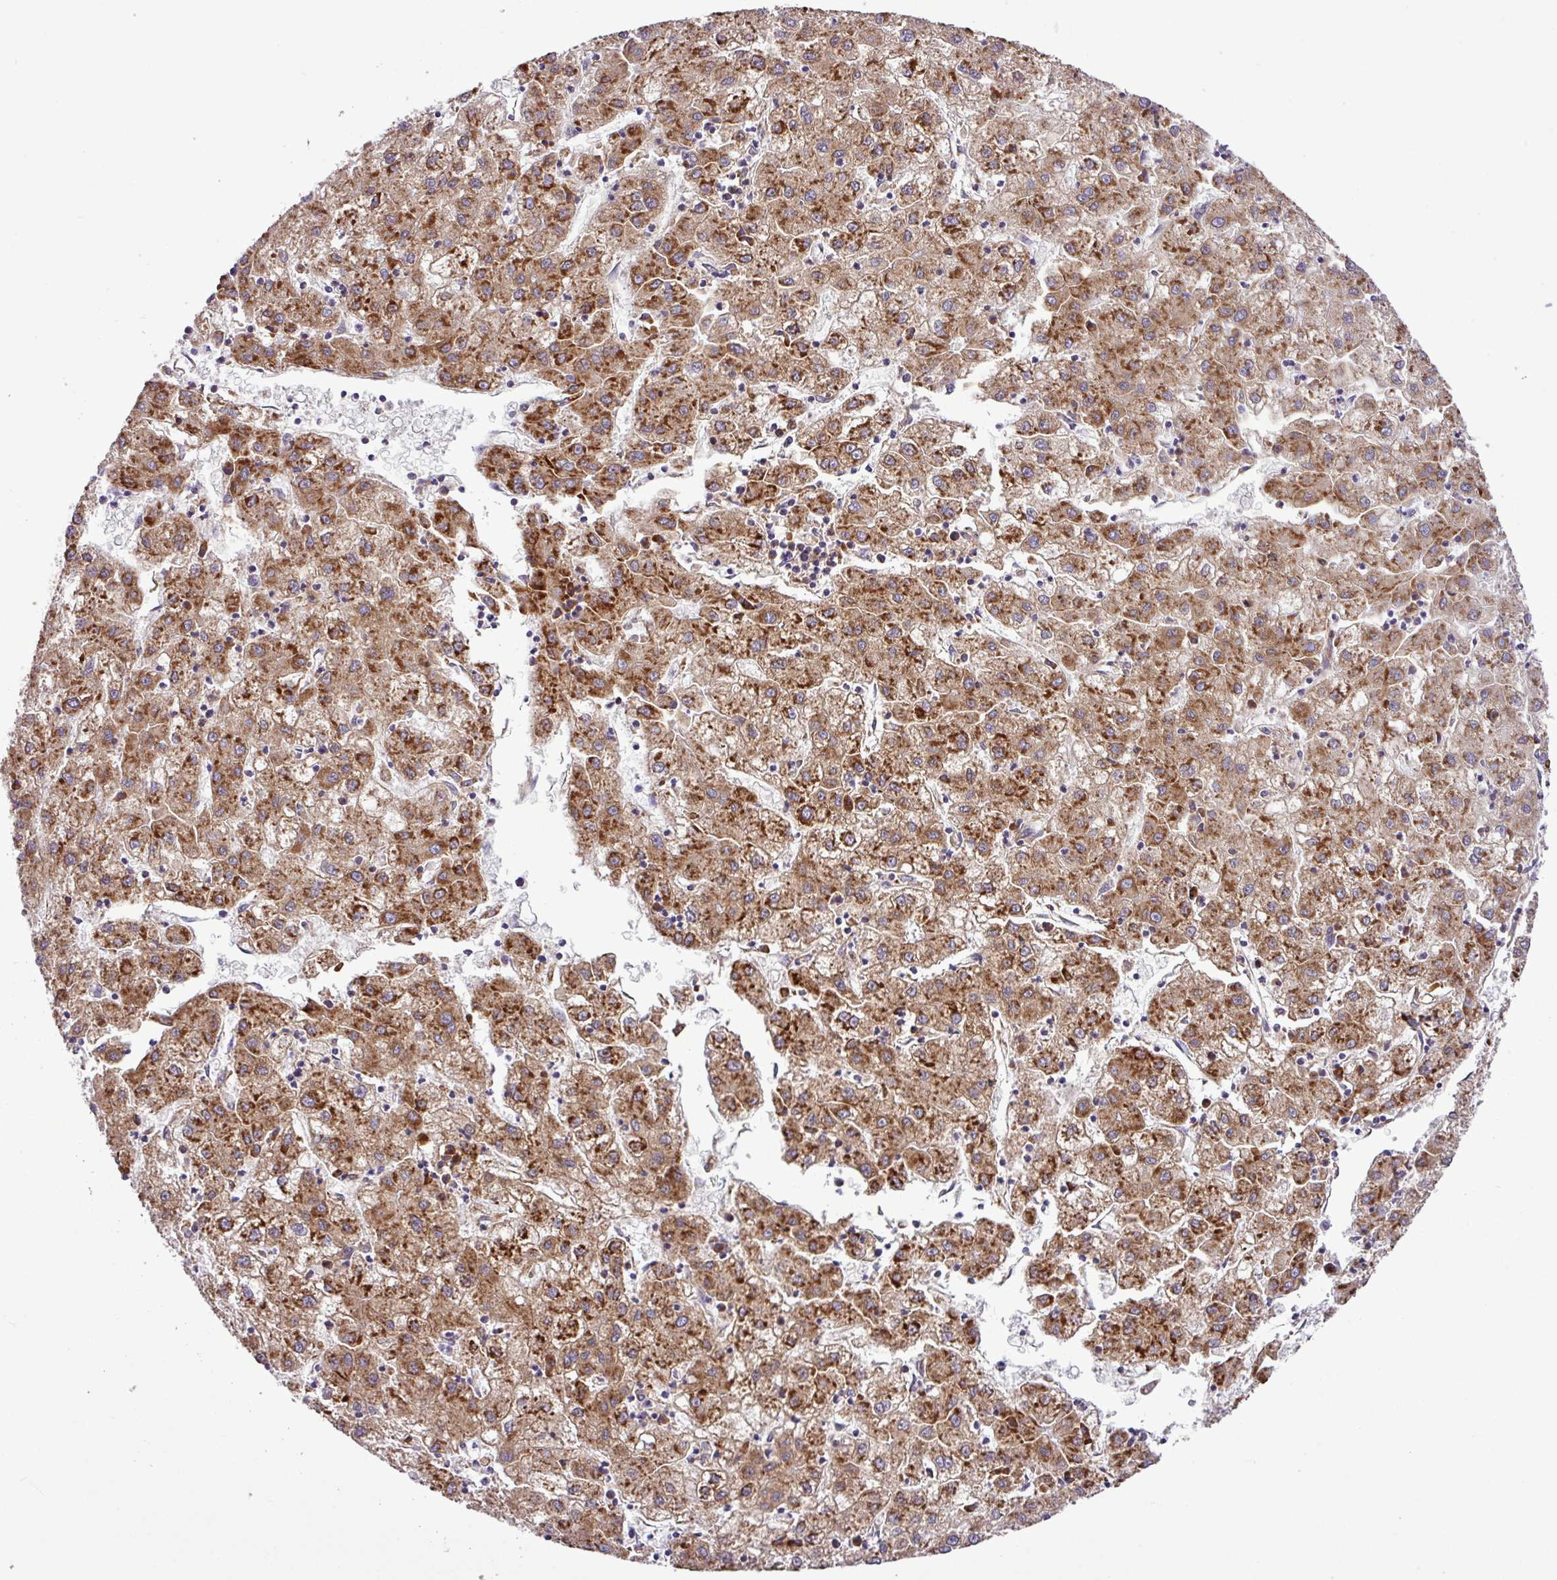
{"staining": {"intensity": "moderate", "quantity": ">75%", "location": "cytoplasmic/membranous"}, "tissue": "liver cancer", "cell_type": "Tumor cells", "image_type": "cancer", "snomed": [{"axis": "morphology", "description": "Carcinoma, Hepatocellular, NOS"}, {"axis": "topography", "description": "Liver"}], "caption": "High-magnification brightfield microscopy of liver cancer stained with DAB (3,3'-diaminobenzidine) (brown) and counterstained with hematoxylin (blue). tumor cells exhibit moderate cytoplasmic/membranous staining is present in about>75% of cells.", "gene": "RPL13", "patient": {"sex": "male", "age": 72}}